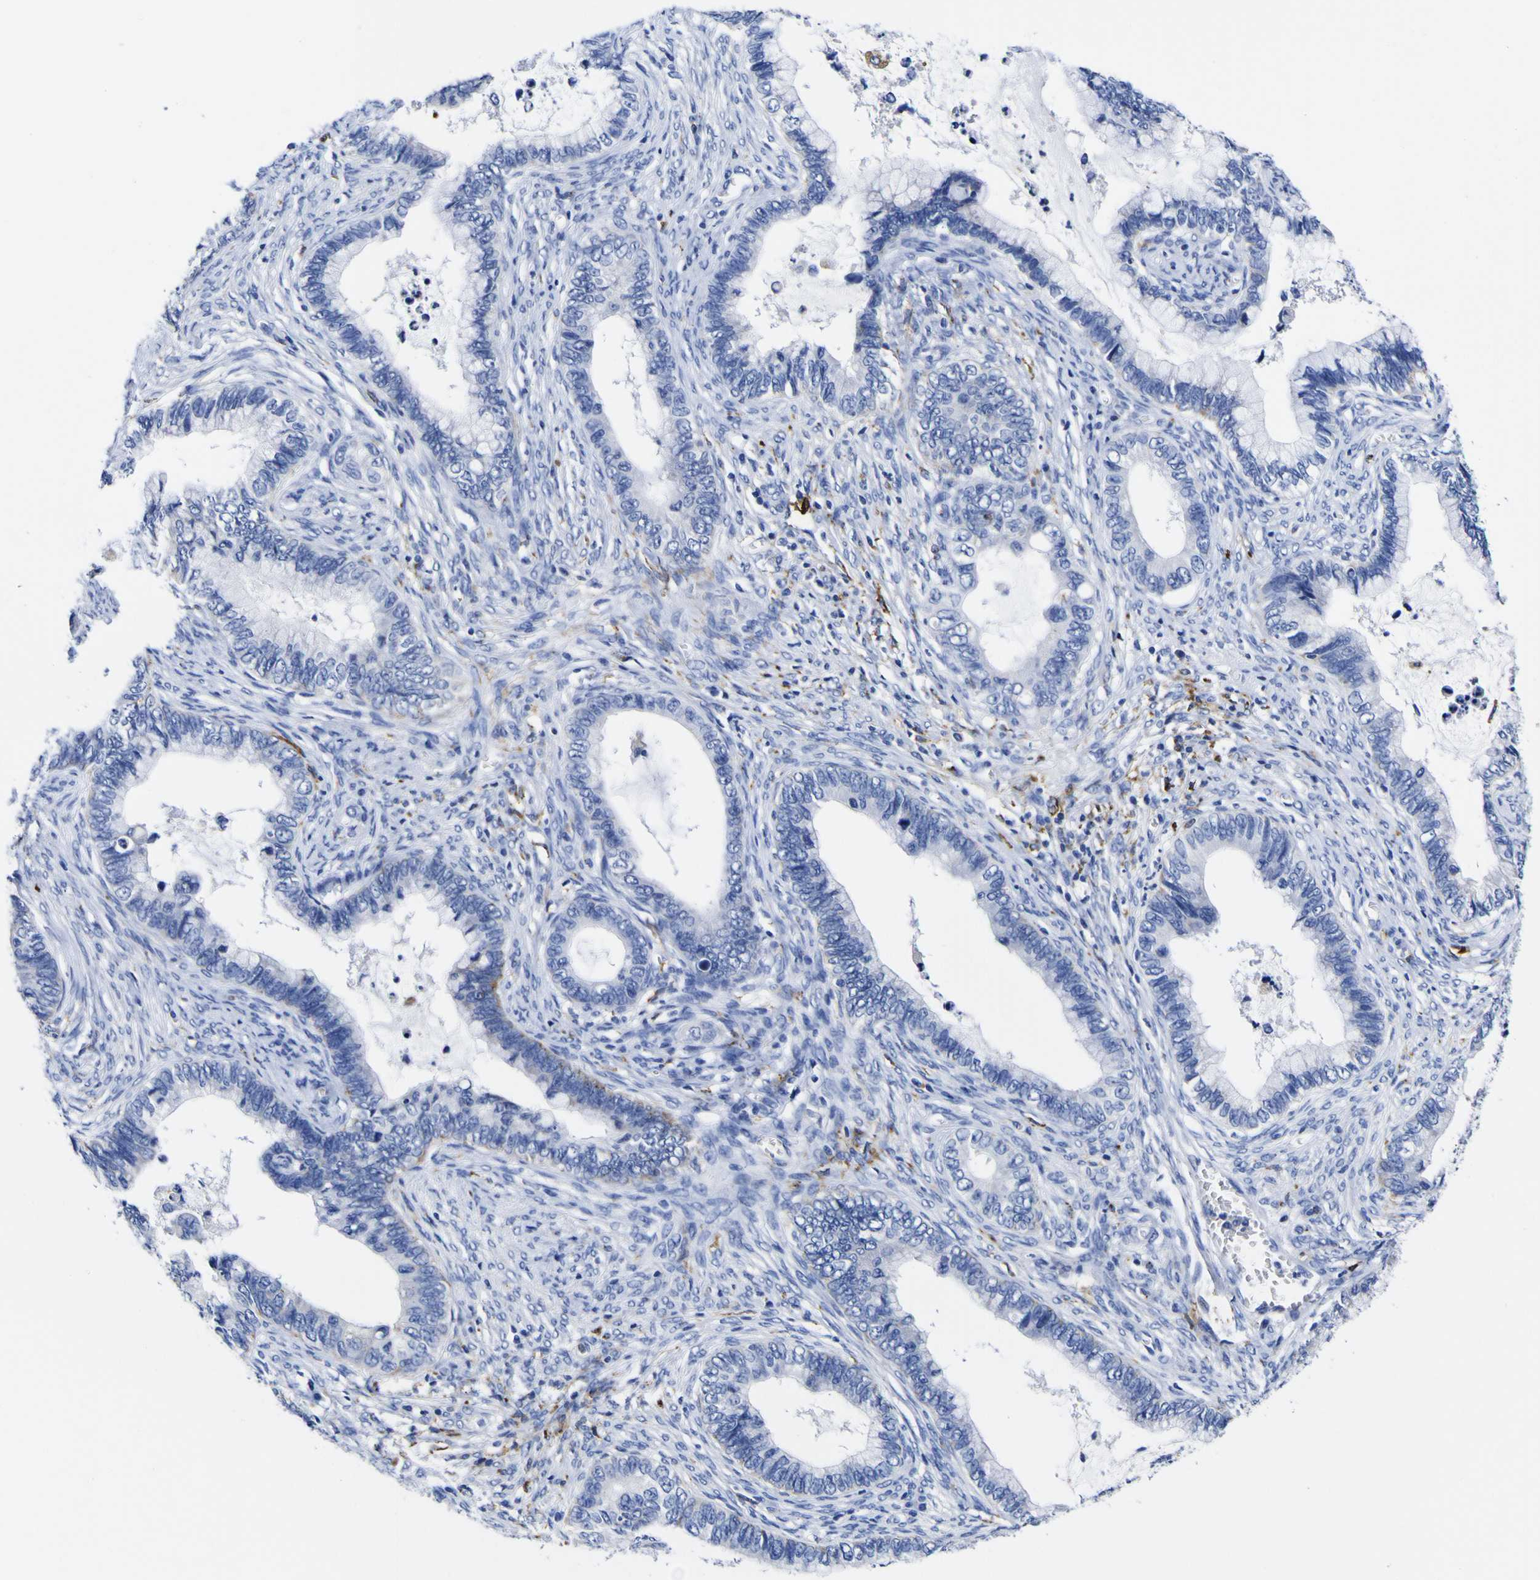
{"staining": {"intensity": "negative", "quantity": "none", "location": "none"}, "tissue": "cervical cancer", "cell_type": "Tumor cells", "image_type": "cancer", "snomed": [{"axis": "morphology", "description": "Adenocarcinoma, NOS"}, {"axis": "topography", "description": "Cervix"}], "caption": "An immunohistochemistry photomicrograph of cervical adenocarcinoma is shown. There is no staining in tumor cells of cervical adenocarcinoma. (DAB IHC visualized using brightfield microscopy, high magnification).", "gene": "HLA-DQA1", "patient": {"sex": "female", "age": 44}}